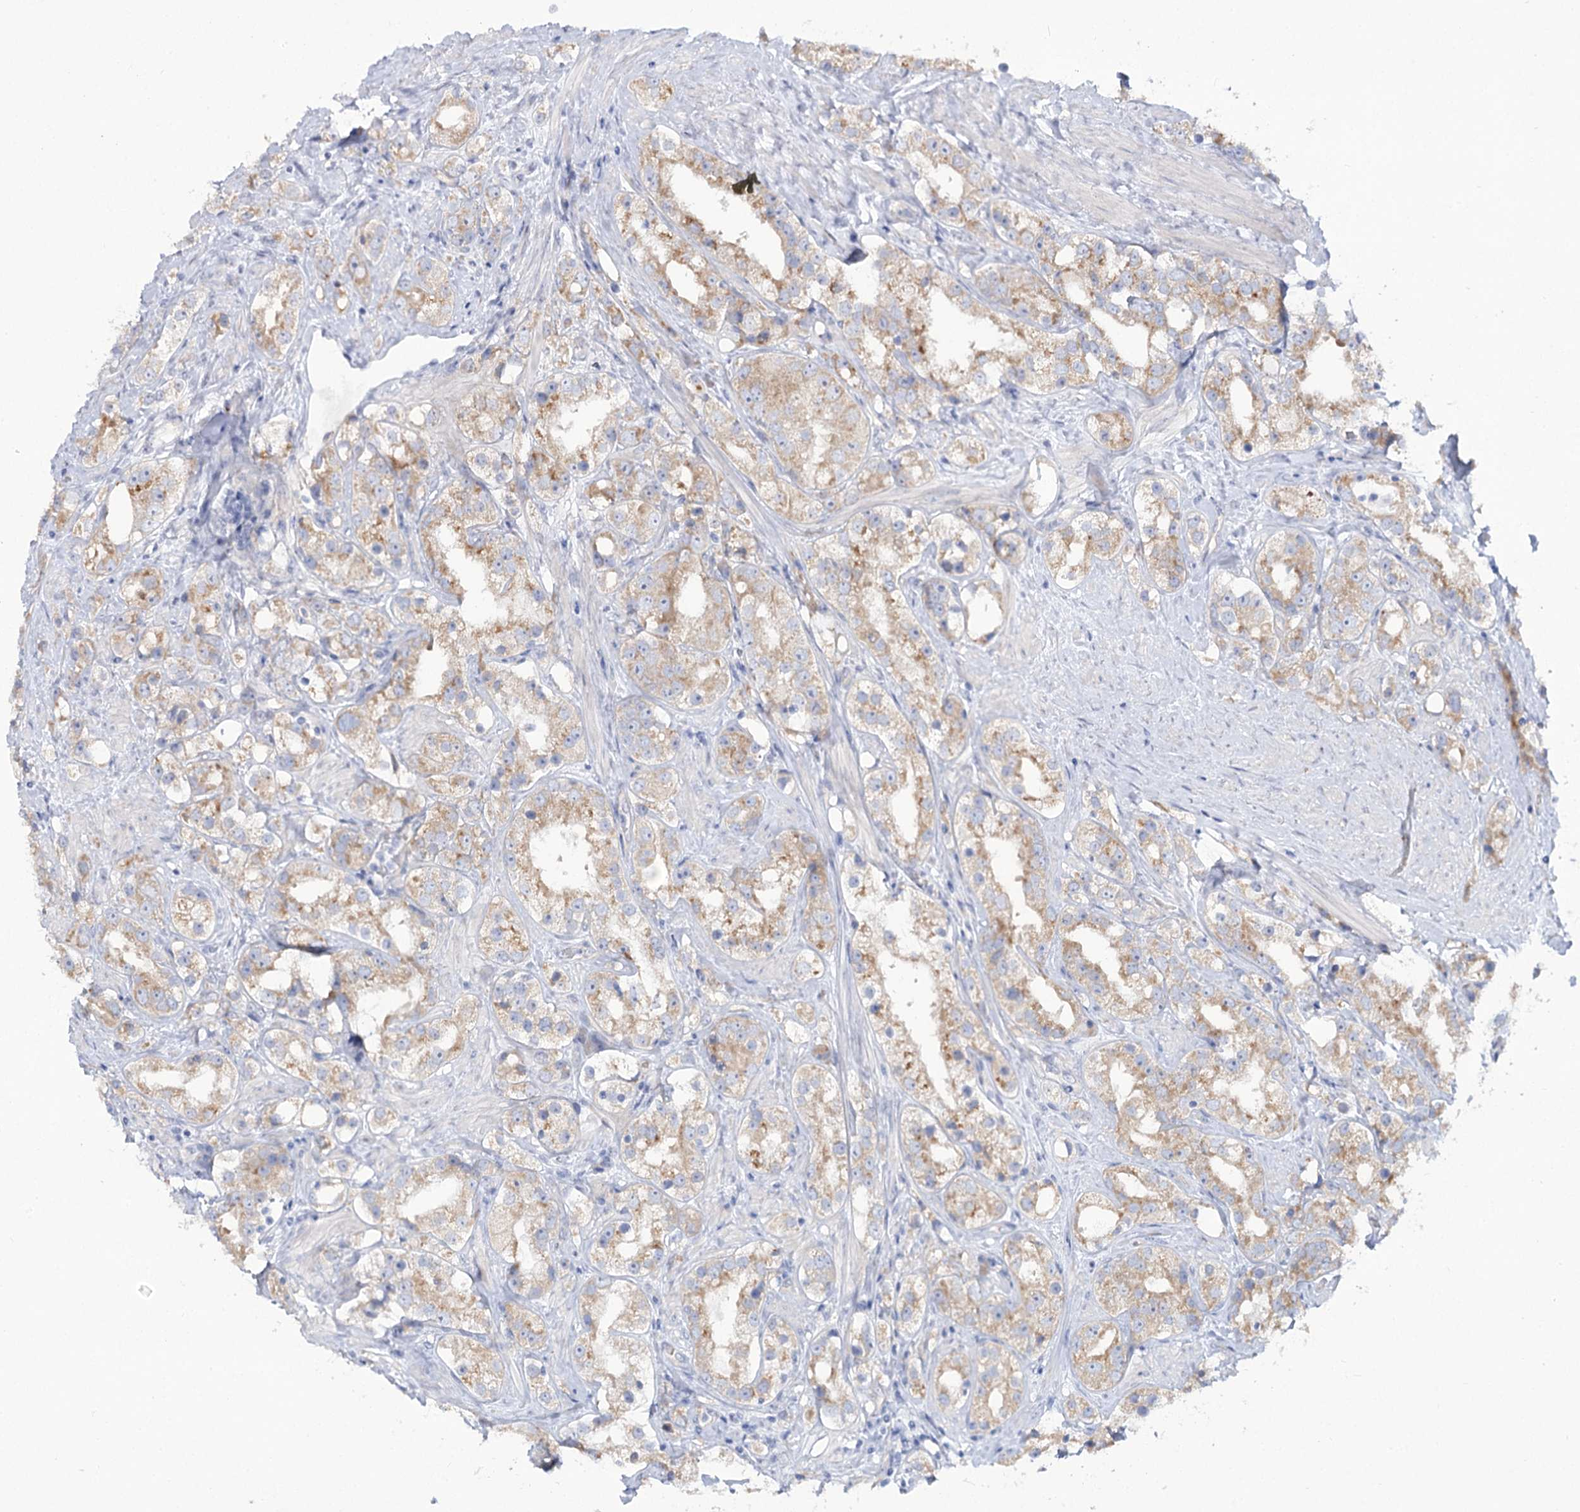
{"staining": {"intensity": "moderate", "quantity": "25%-75%", "location": "cytoplasmic/membranous"}, "tissue": "prostate cancer", "cell_type": "Tumor cells", "image_type": "cancer", "snomed": [{"axis": "morphology", "description": "Adenocarcinoma, NOS"}, {"axis": "topography", "description": "Prostate"}], "caption": "This micrograph displays prostate adenocarcinoma stained with IHC to label a protein in brown. The cytoplasmic/membranous of tumor cells show moderate positivity for the protein. Nuclei are counter-stained blue.", "gene": "SUOX", "patient": {"sex": "male", "age": 79}}